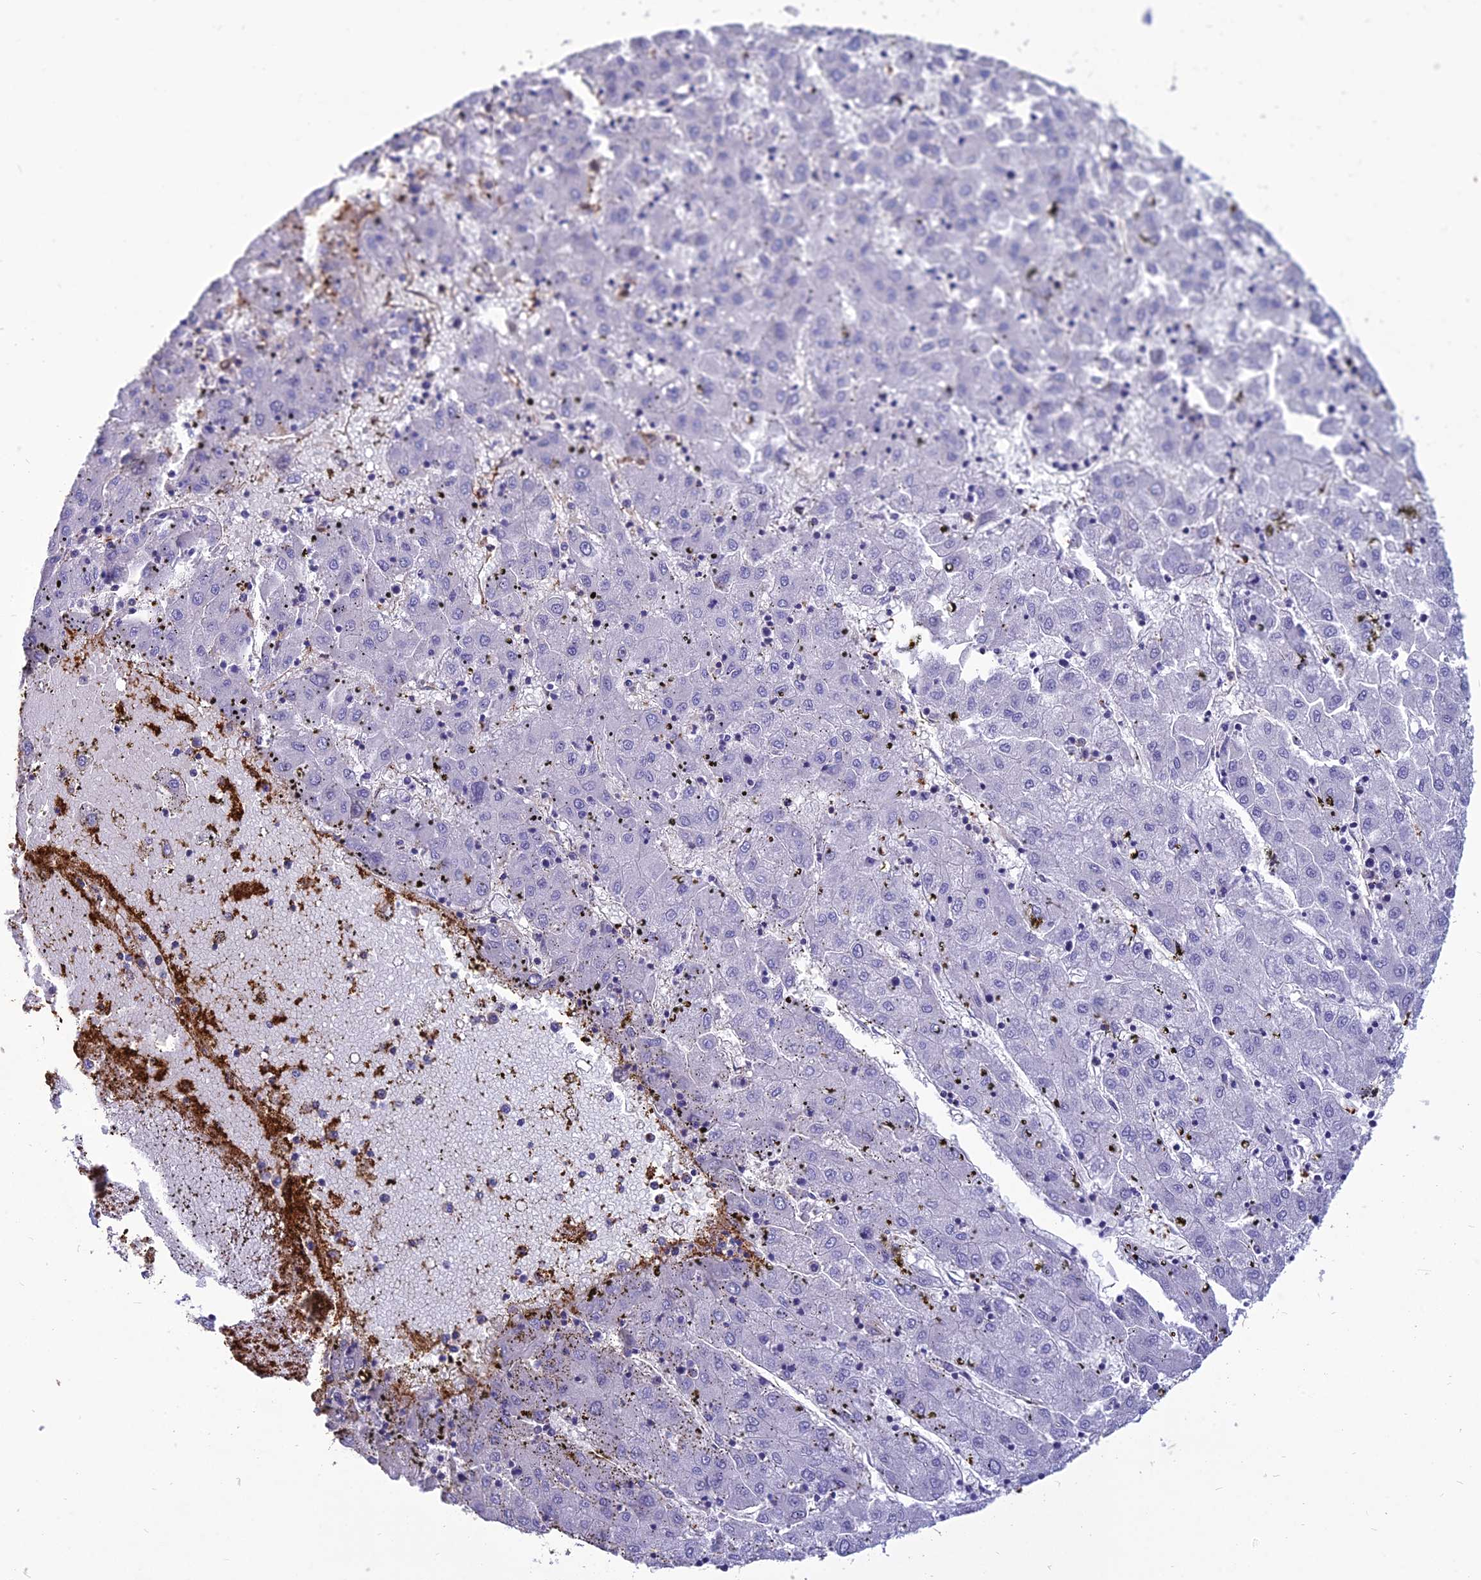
{"staining": {"intensity": "negative", "quantity": "none", "location": "none"}, "tissue": "liver cancer", "cell_type": "Tumor cells", "image_type": "cancer", "snomed": [{"axis": "morphology", "description": "Carcinoma, Hepatocellular, NOS"}, {"axis": "topography", "description": "Liver"}], "caption": "Immunohistochemistry histopathology image of neoplastic tissue: human hepatocellular carcinoma (liver) stained with DAB reveals no significant protein positivity in tumor cells.", "gene": "PSMD11", "patient": {"sex": "male", "age": 72}}